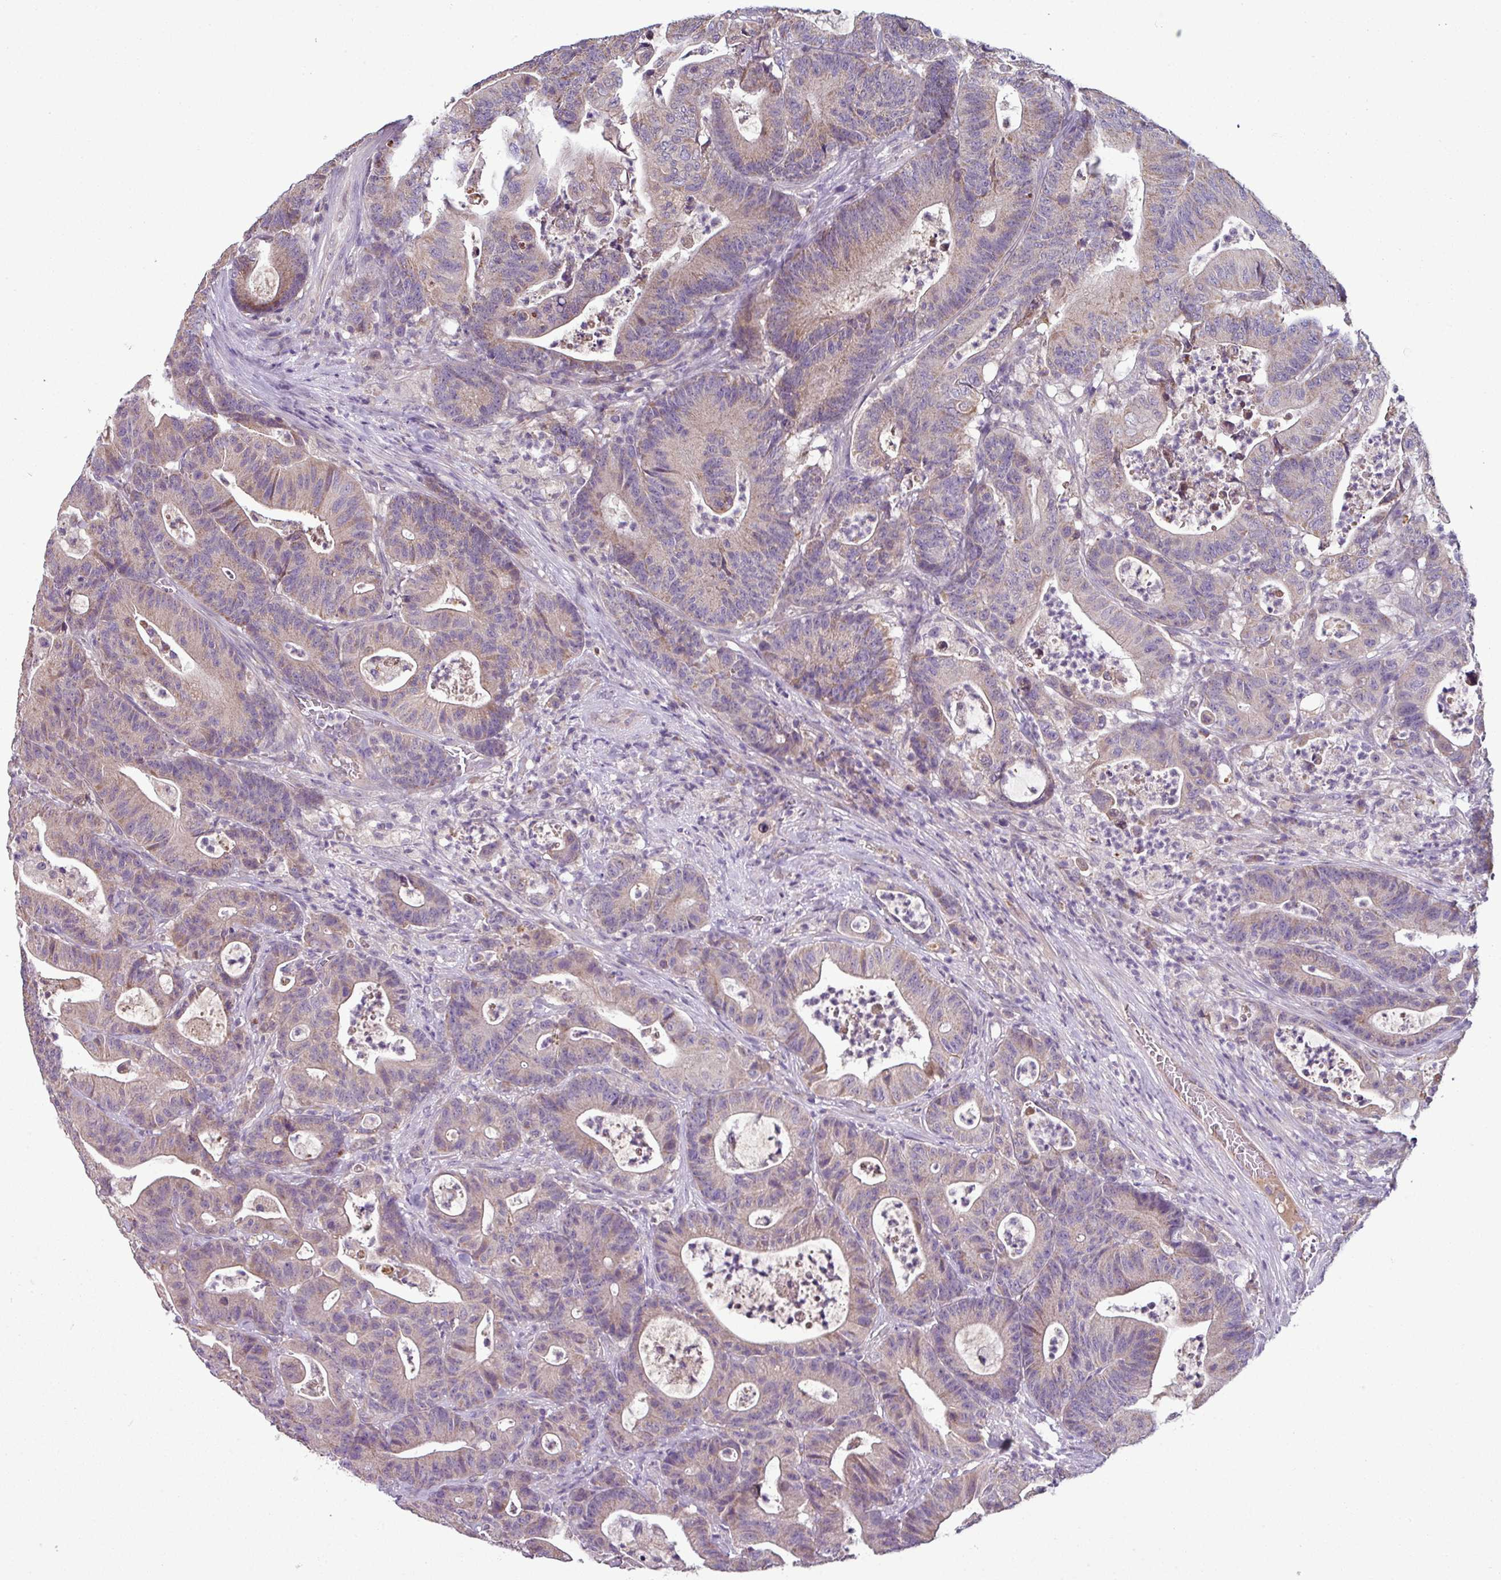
{"staining": {"intensity": "weak", "quantity": "<25%", "location": "cytoplasmic/membranous"}, "tissue": "colorectal cancer", "cell_type": "Tumor cells", "image_type": "cancer", "snomed": [{"axis": "morphology", "description": "Adenocarcinoma, NOS"}, {"axis": "topography", "description": "Colon"}], "caption": "Immunohistochemical staining of human colorectal cancer (adenocarcinoma) demonstrates no significant staining in tumor cells.", "gene": "LRRC9", "patient": {"sex": "female", "age": 84}}